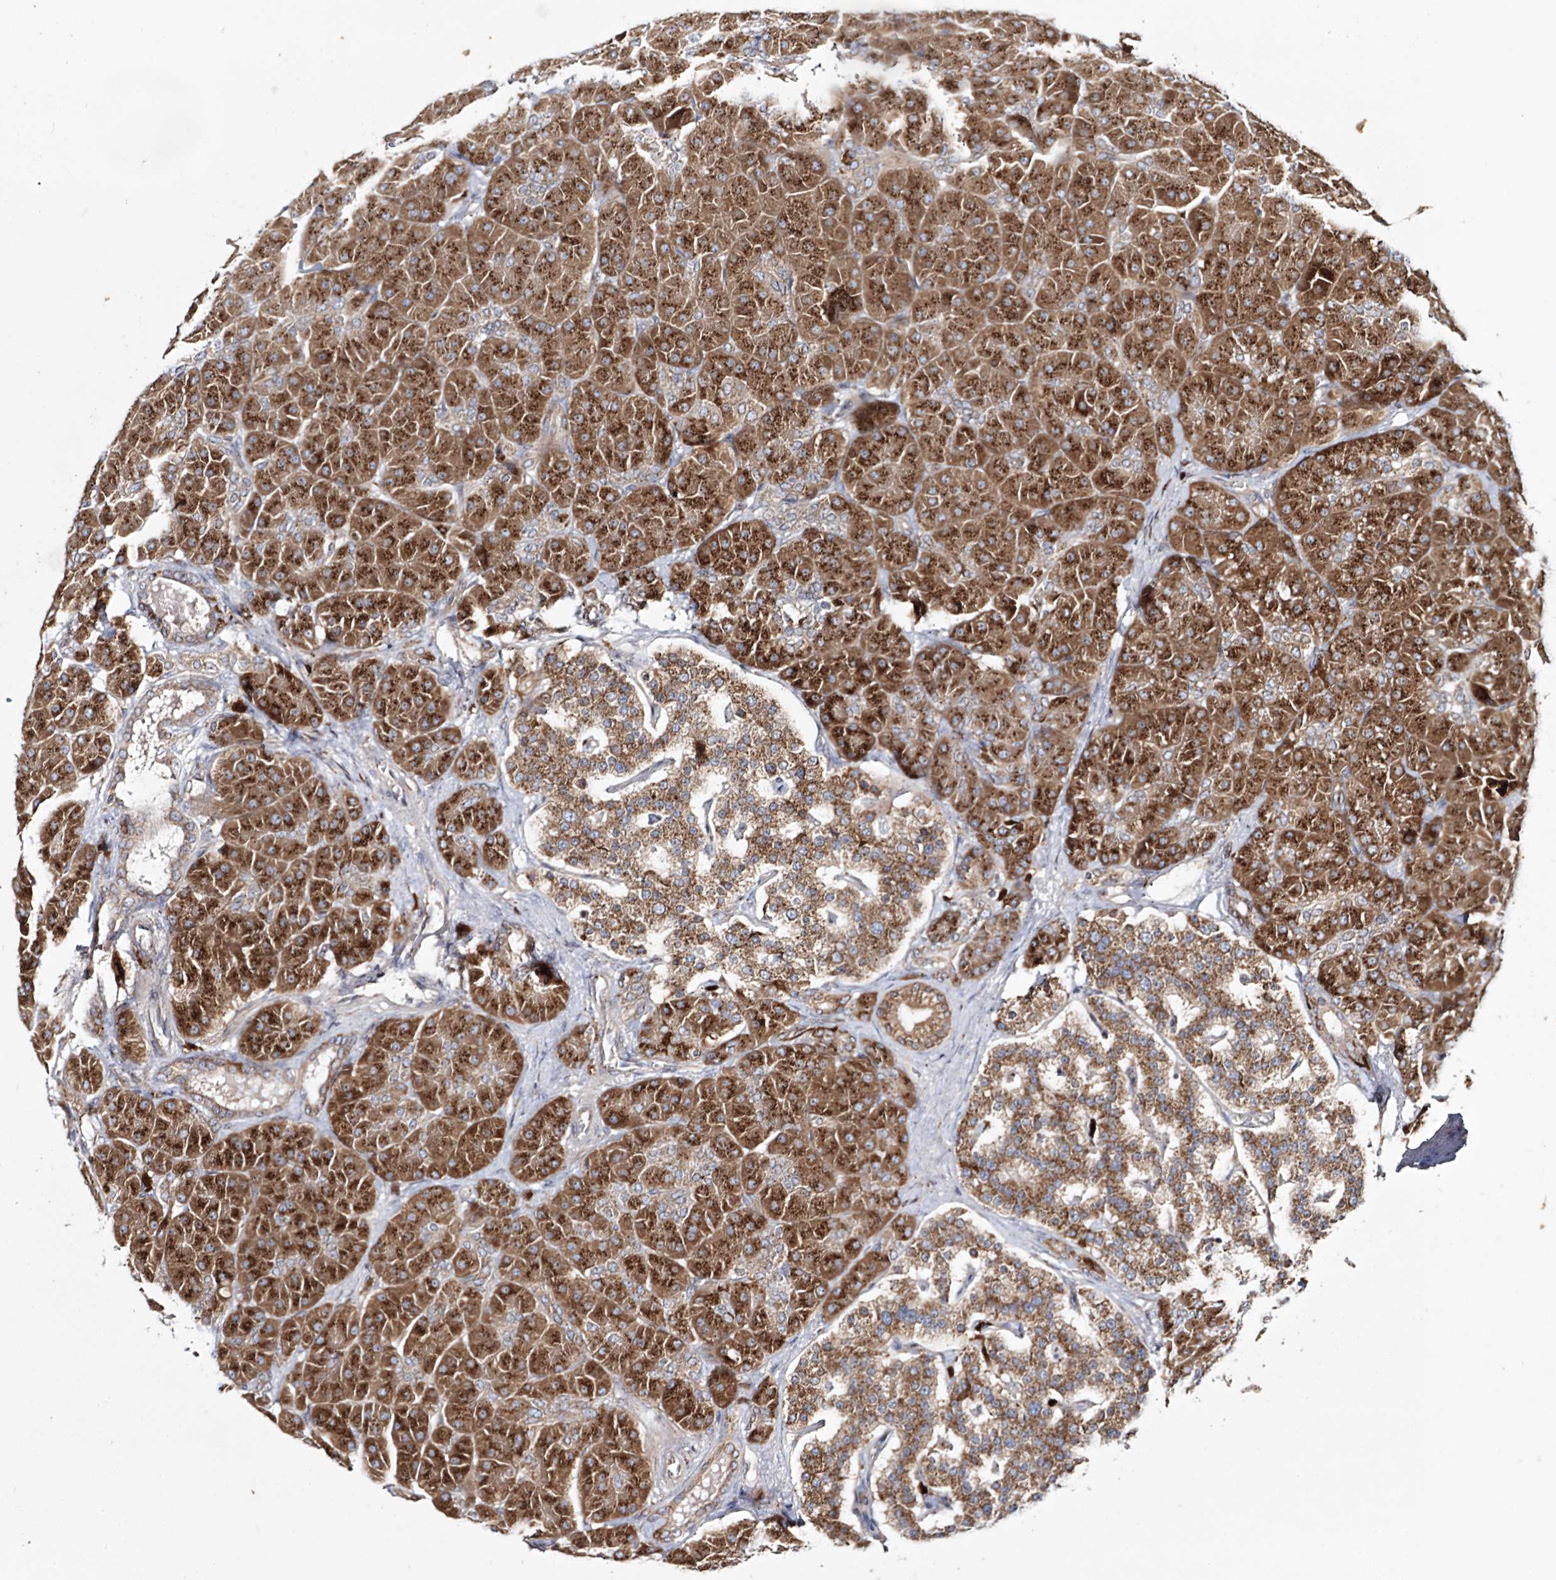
{"staining": {"intensity": "strong", "quantity": ">75%", "location": "cytoplasmic/membranous"}, "tissue": "pancreas", "cell_type": "Exocrine glandular cells", "image_type": "normal", "snomed": [{"axis": "morphology", "description": "Normal tissue, NOS"}, {"axis": "topography", "description": "Pancreas"}], "caption": "Immunohistochemical staining of unremarkable pancreas exhibits high levels of strong cytoplasmic/membranous positivity in approximately >75% of exocrine glandular cells.", "gene": "ARCN1", "patient": {"sex": "male", "age": 66}}